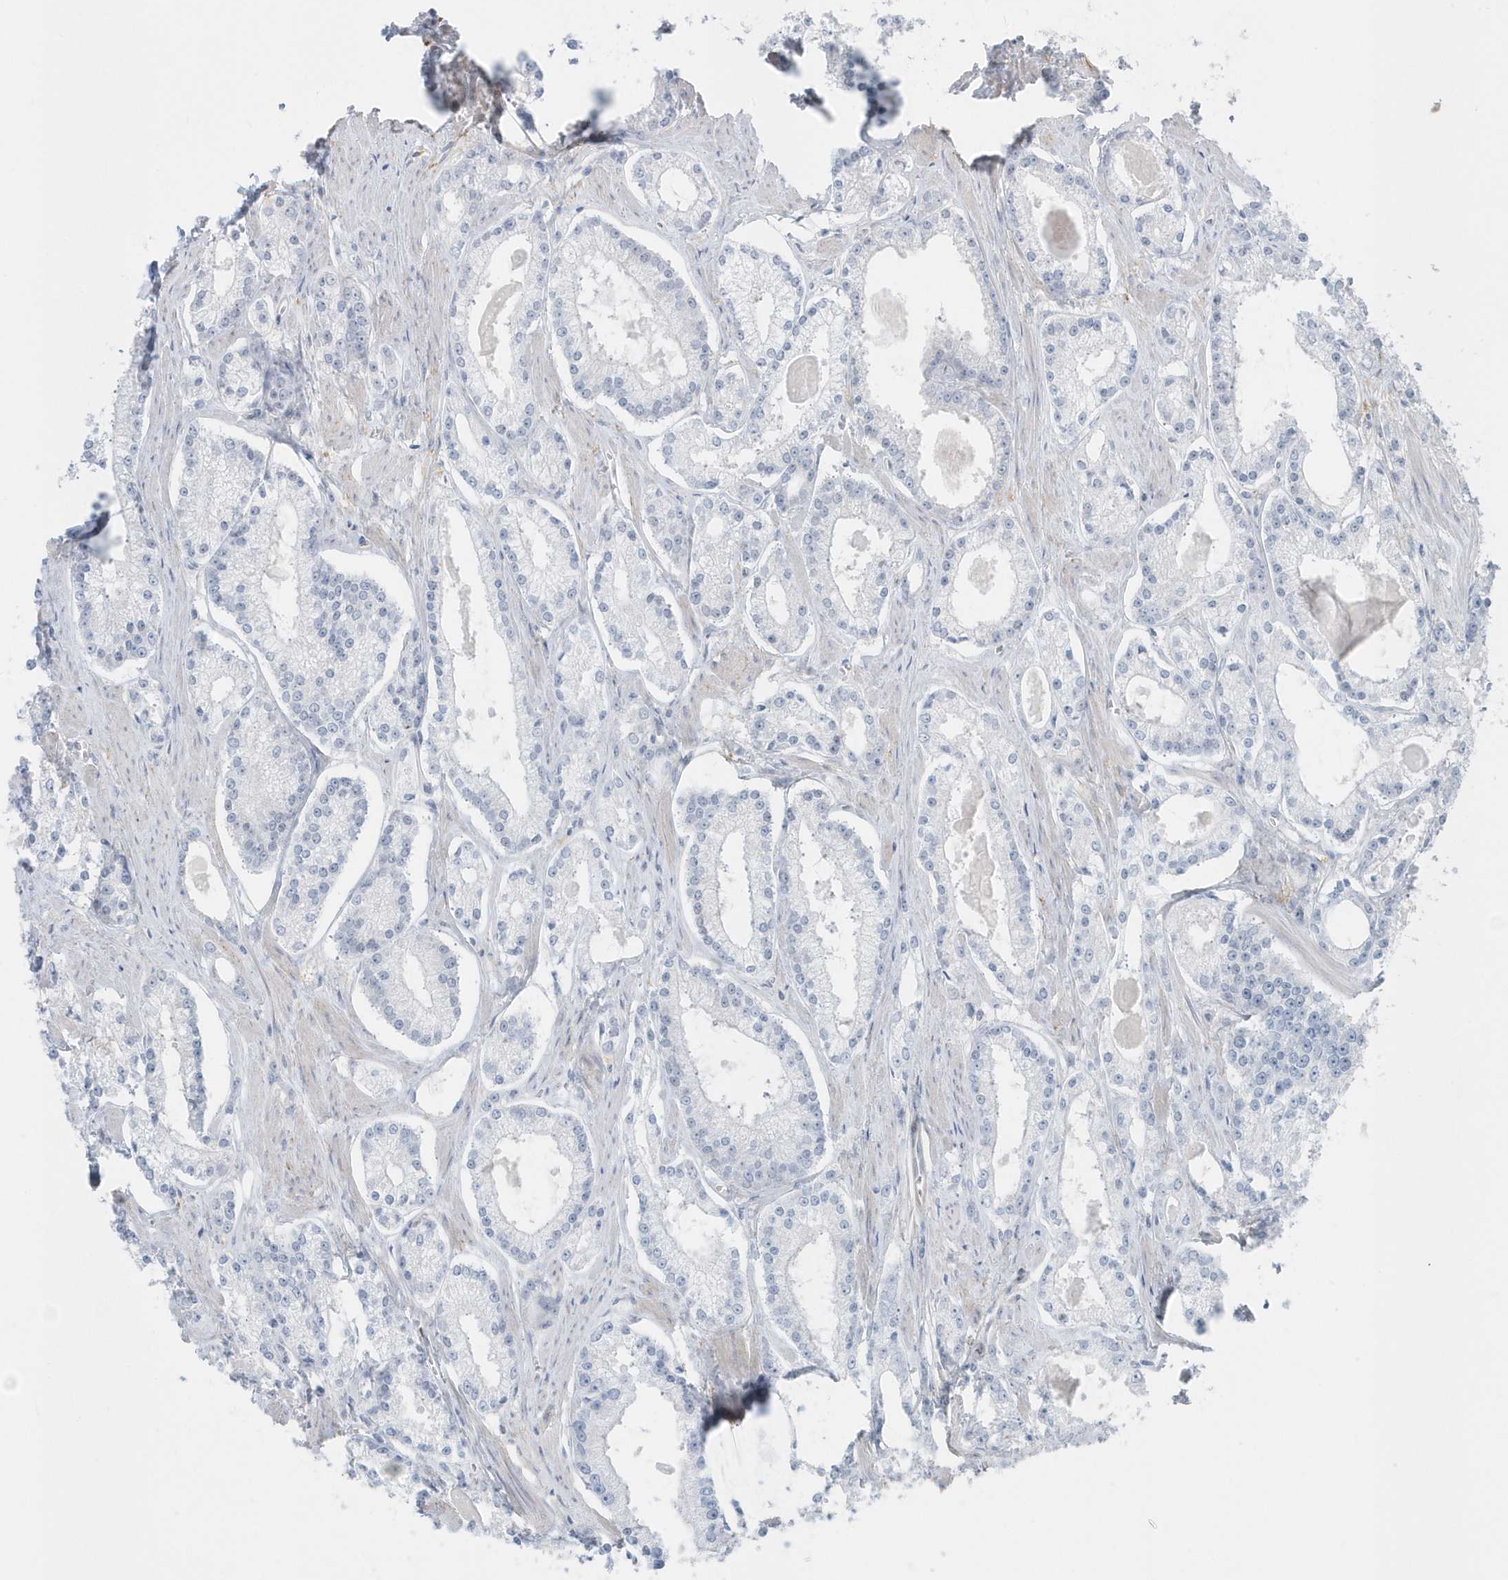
{"staining": {"intensity": "negative", "quantity": "none", "location": "none"}, "tissue": "prostate cancer", "cell_type": "Tumor cells", "image_type": "cancer", "snomed": [{"axis": "morphology", "description": "Adenocarcinoma, Low grade"}, {"axis": "topography", "description": "Prostate"}], "caption": "Tumor cells are negative for brown protein staining in prostate cancer (low-grade adenocarcinoma).", "gene": "CACNB2", "patient": {"sex": "male", "age": 54}}